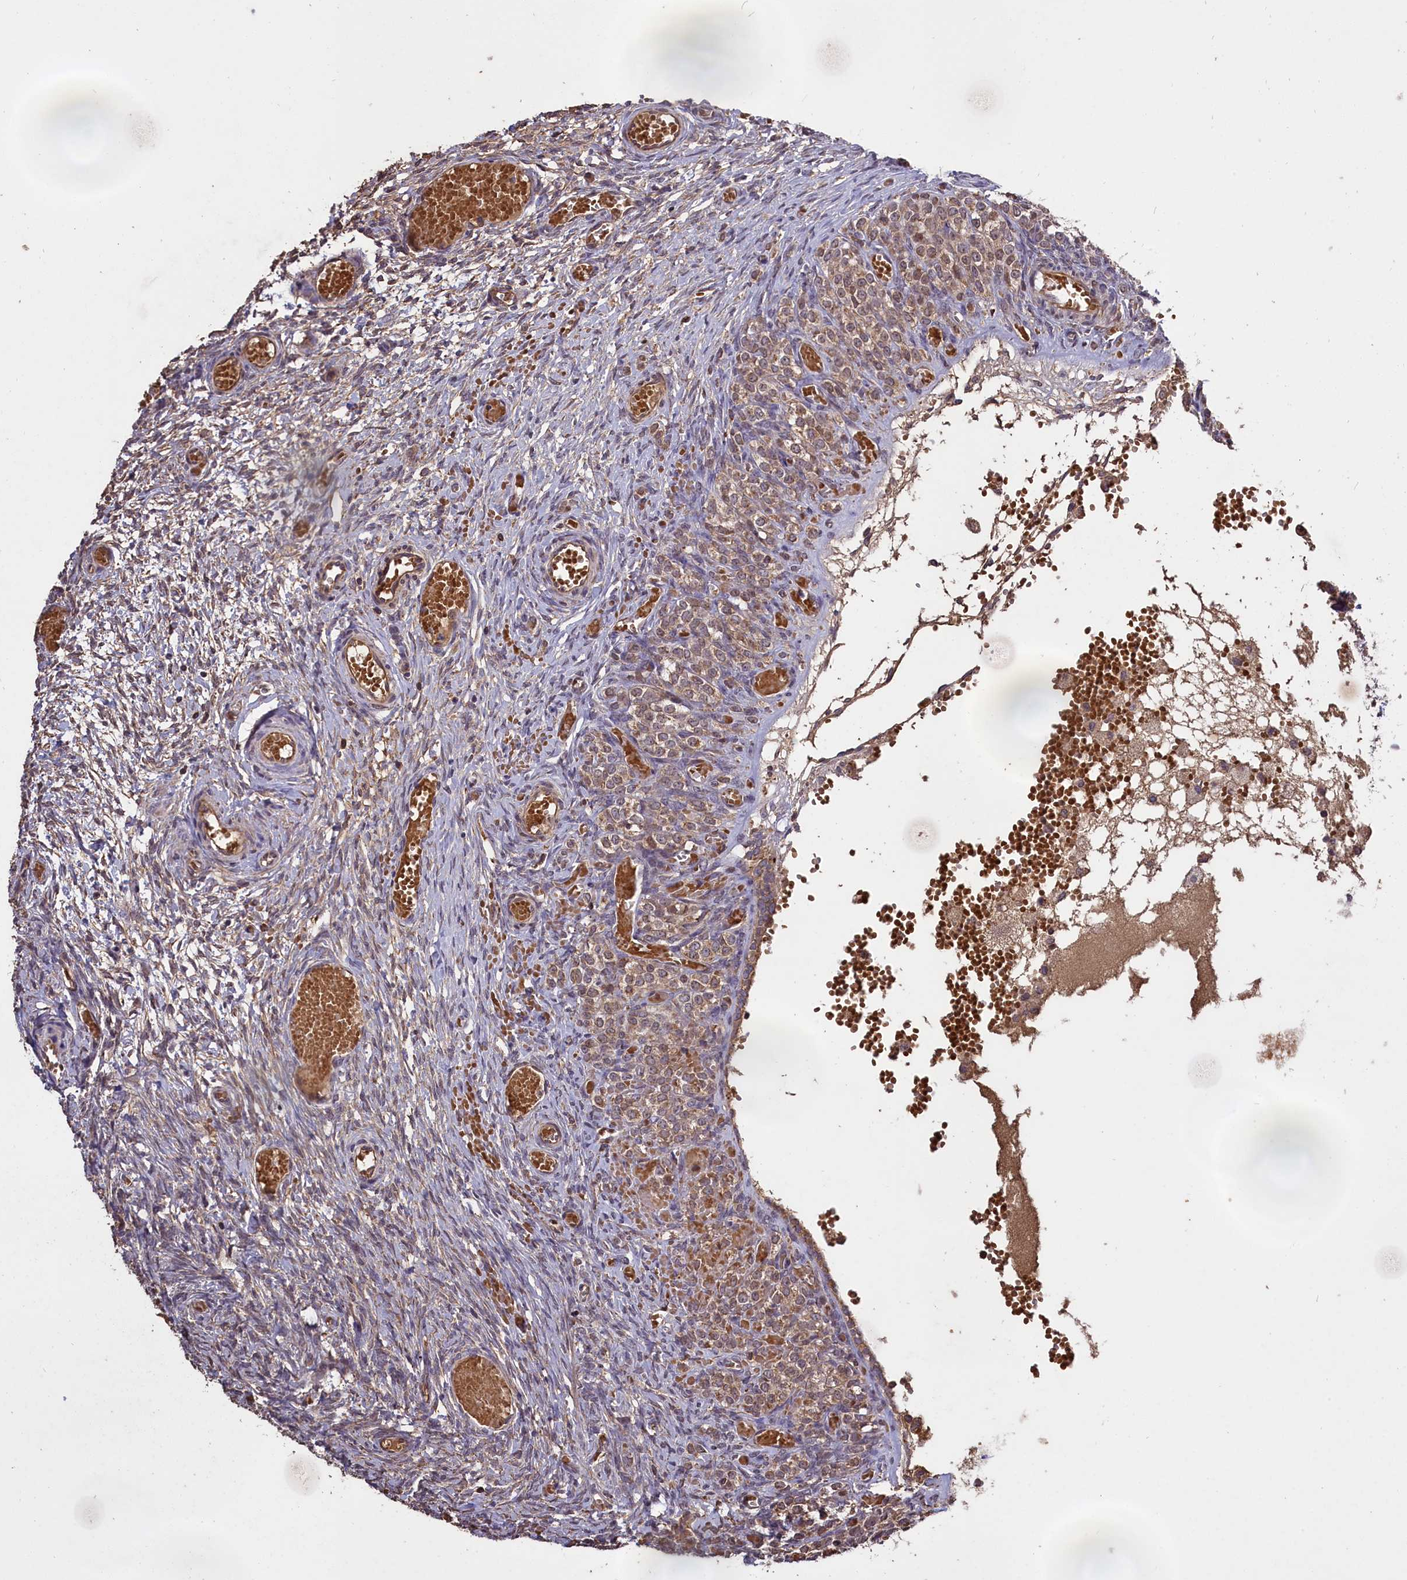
{"staining": {"intensity": "weak", "quantity": "25%-75%", "location": "cytoplasmic/membranous"}, "tissue": "ovary", "cell_type": "Follicle cells", "image_type": "normal", "snomed": [{"axis": "morphology", "description": "Adenocarcinoma, NOS"}, {"axis": "topography", "description": "Endometrium"}], "caption": "Immunohistochemical staining of normal human ovary reveals low levels of weak cytoplasmic/membranous expression in approximately 25%-75% of follicle cells. (Brightfield microscopy of DAB IHC at high magnification).", "gene": "CLRN2", "patient": {"sex": "female", "age": 32}}